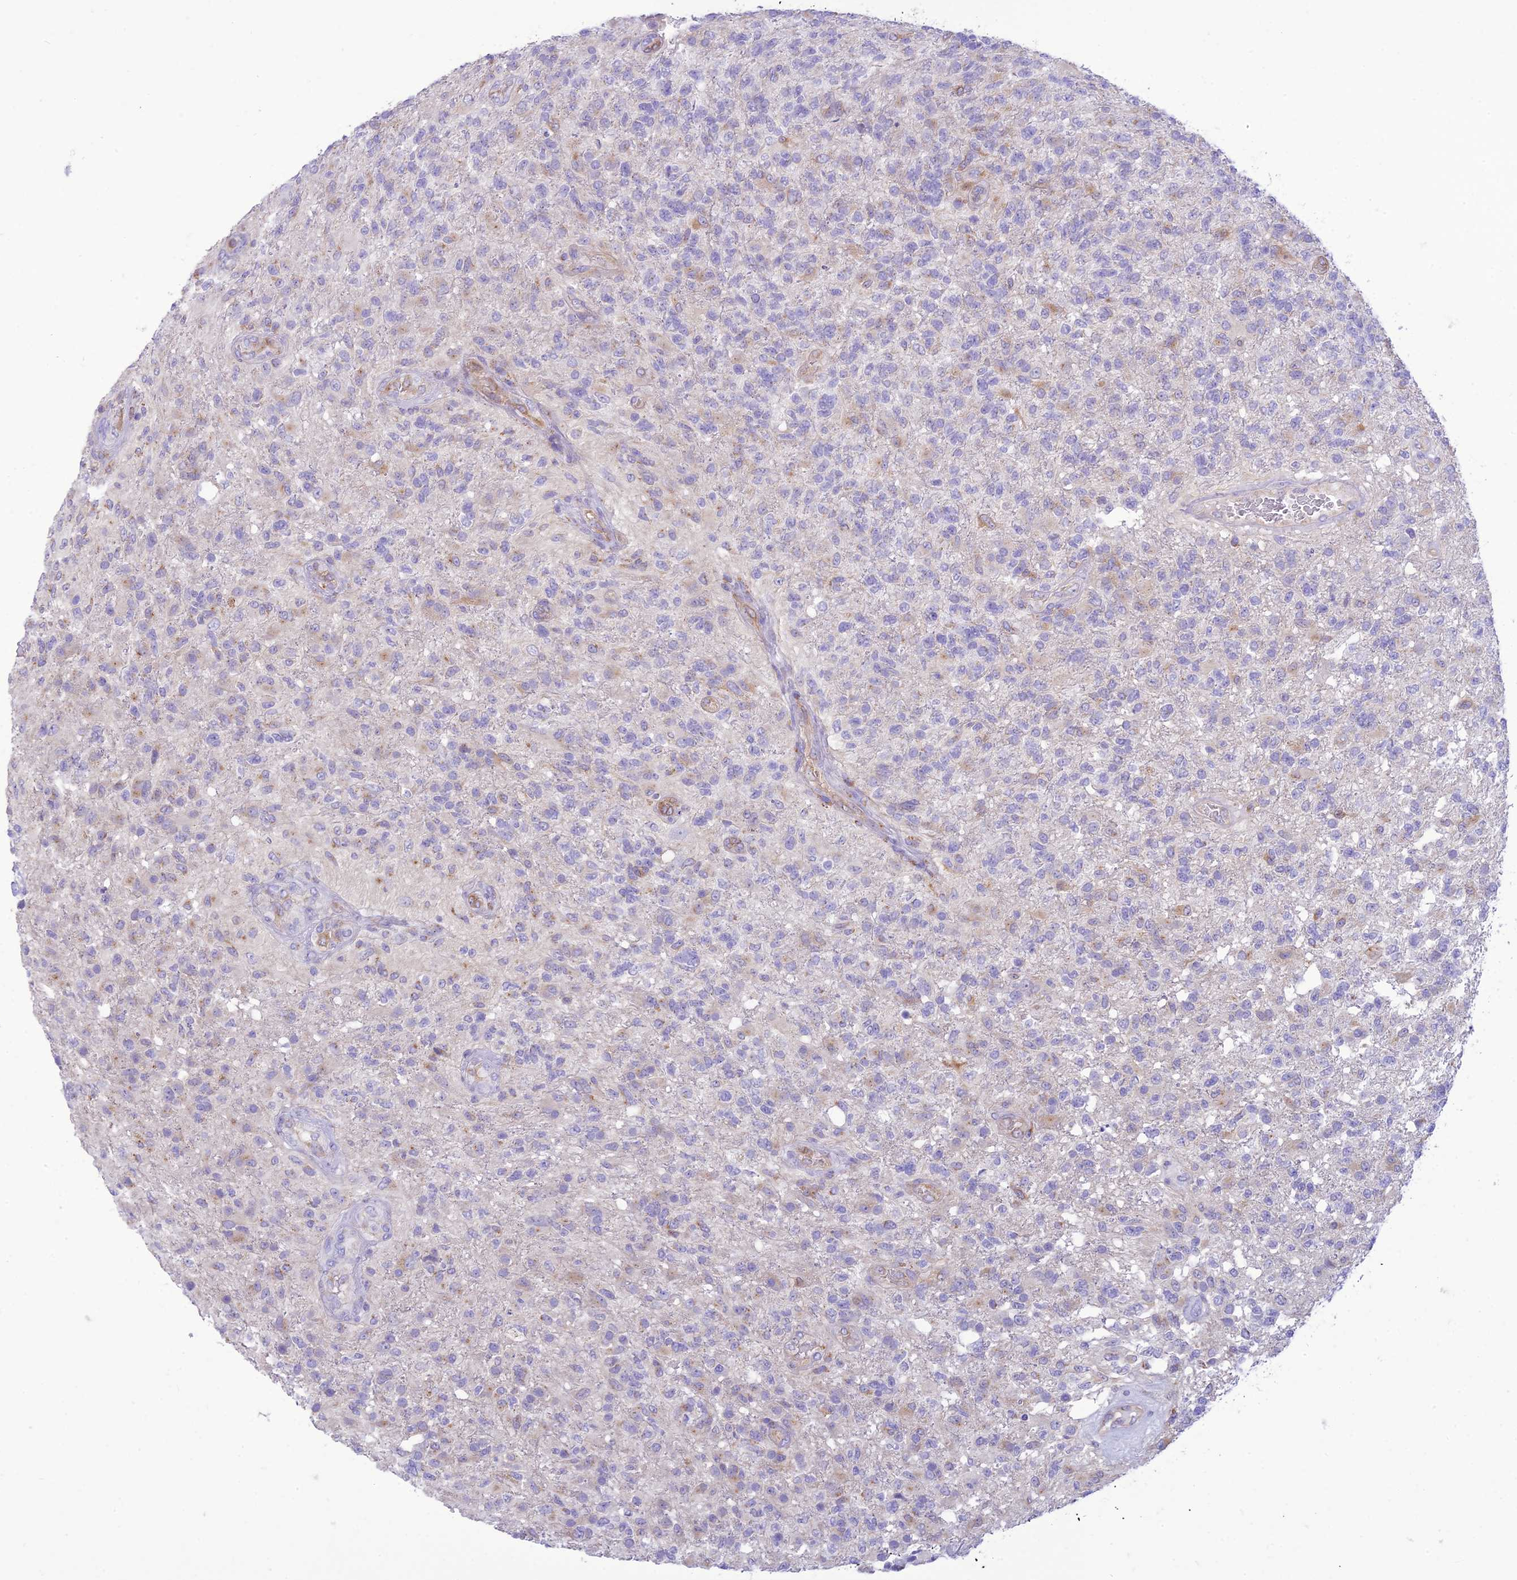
{"staining": {"intensity": "negative", "quantity": "none", "location": "none"}, "tissue": "glioma", "cell_type": "Tumor cells", "image_type": "cancer", "snomed": [{"axis": "morphology", "description": "Glioma, malignant, High grade"}, {"axis": "topography", "description": "Brain"}], "caption": "Immunohistochemistry of human high-grade glioma (malignant) displays no staining in tumor cells.", "gene": "DHDH", "patient": {"sex": "male", "age": 56}}